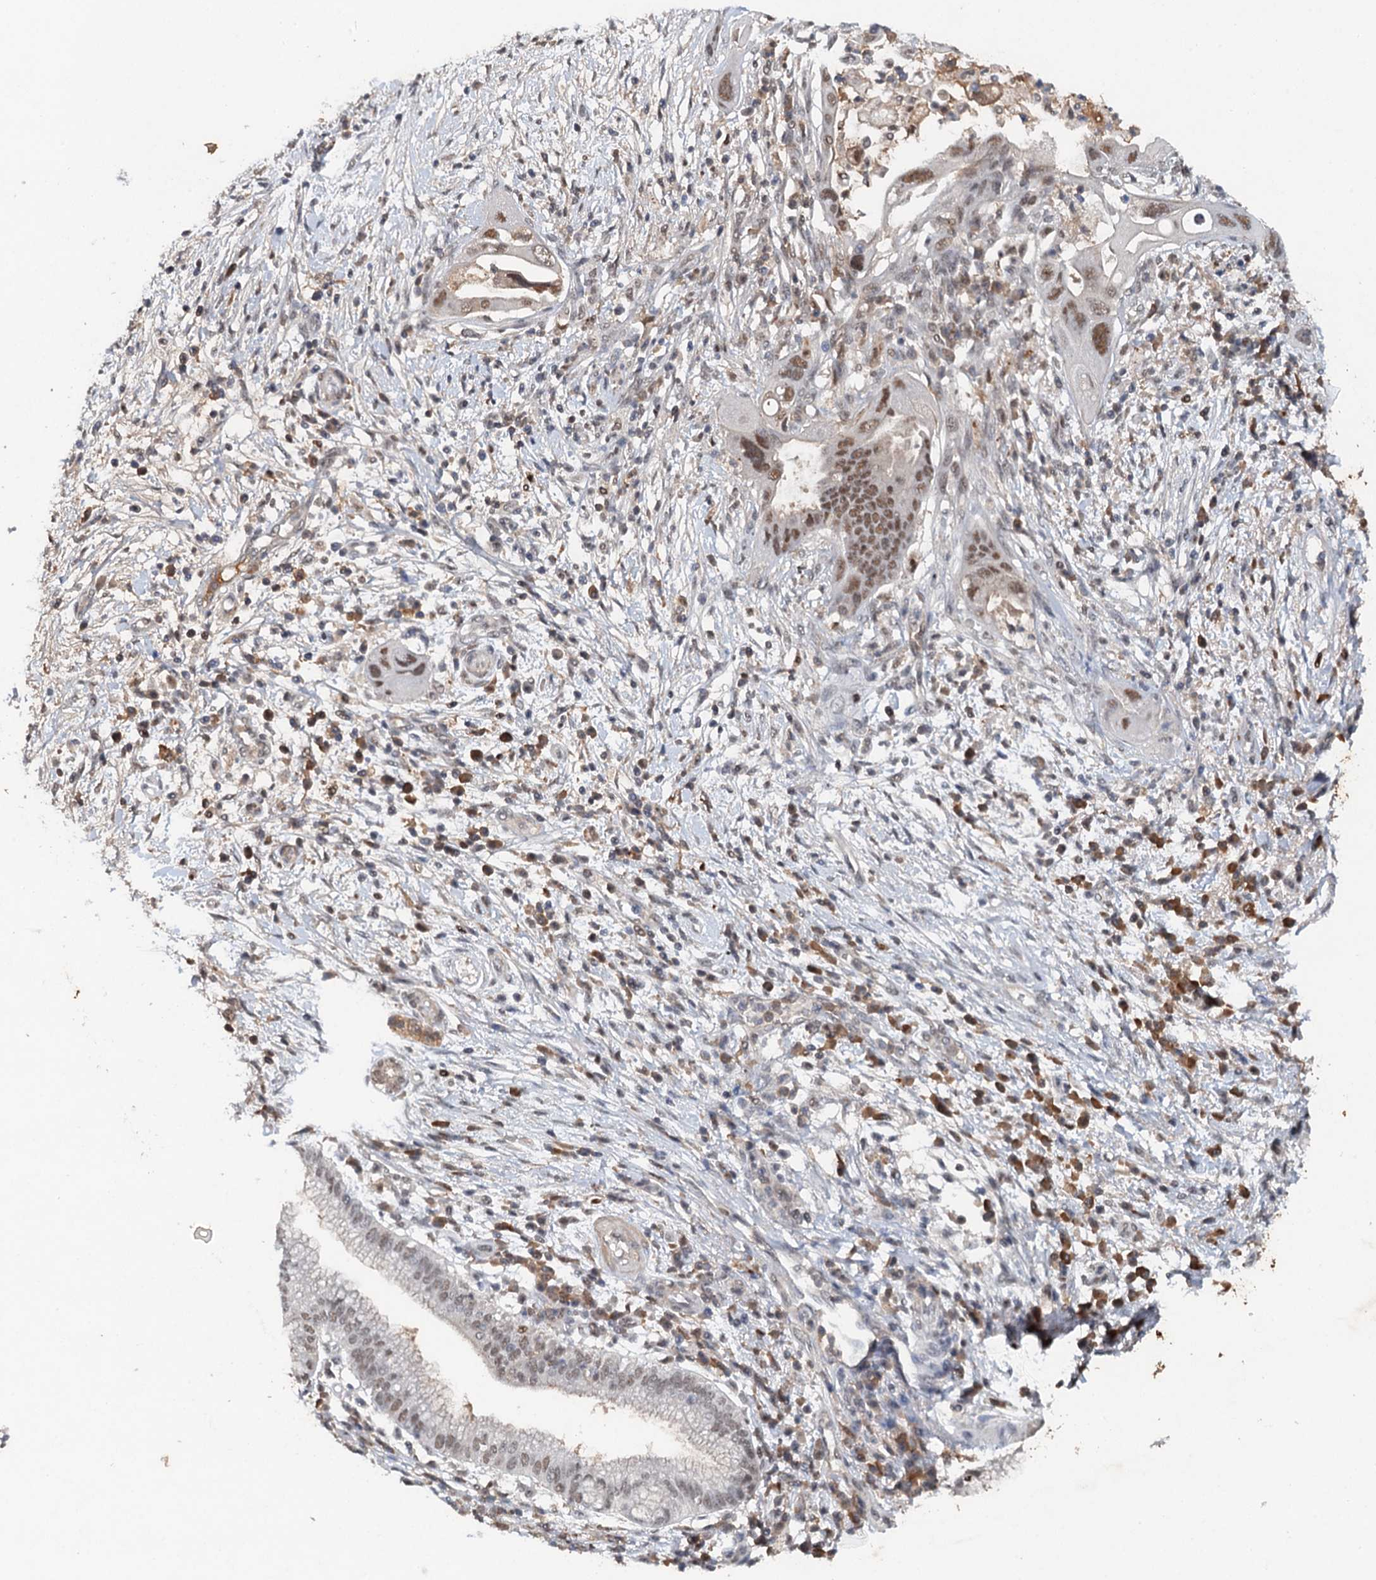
{"staining": {"intensity": "moderate", "quantity": "25%-75%", "location": "nuclear"}, "tissue": "pancreatic cancer", "cell_type": "Tumor cells", "image_type": "cancer", "snomed": [{"axis": "morphology", "description": "Adenocarcinoma, NOS"}, {"axis": "topography", "description": "Pancreas"}], "caption": "Pancreatic adenocarcinoma stained with a protein marker exhibits moderate staining in tumor cells.", "gene": "CSTF3", "patient": {"sex": "male", "age": 68}}